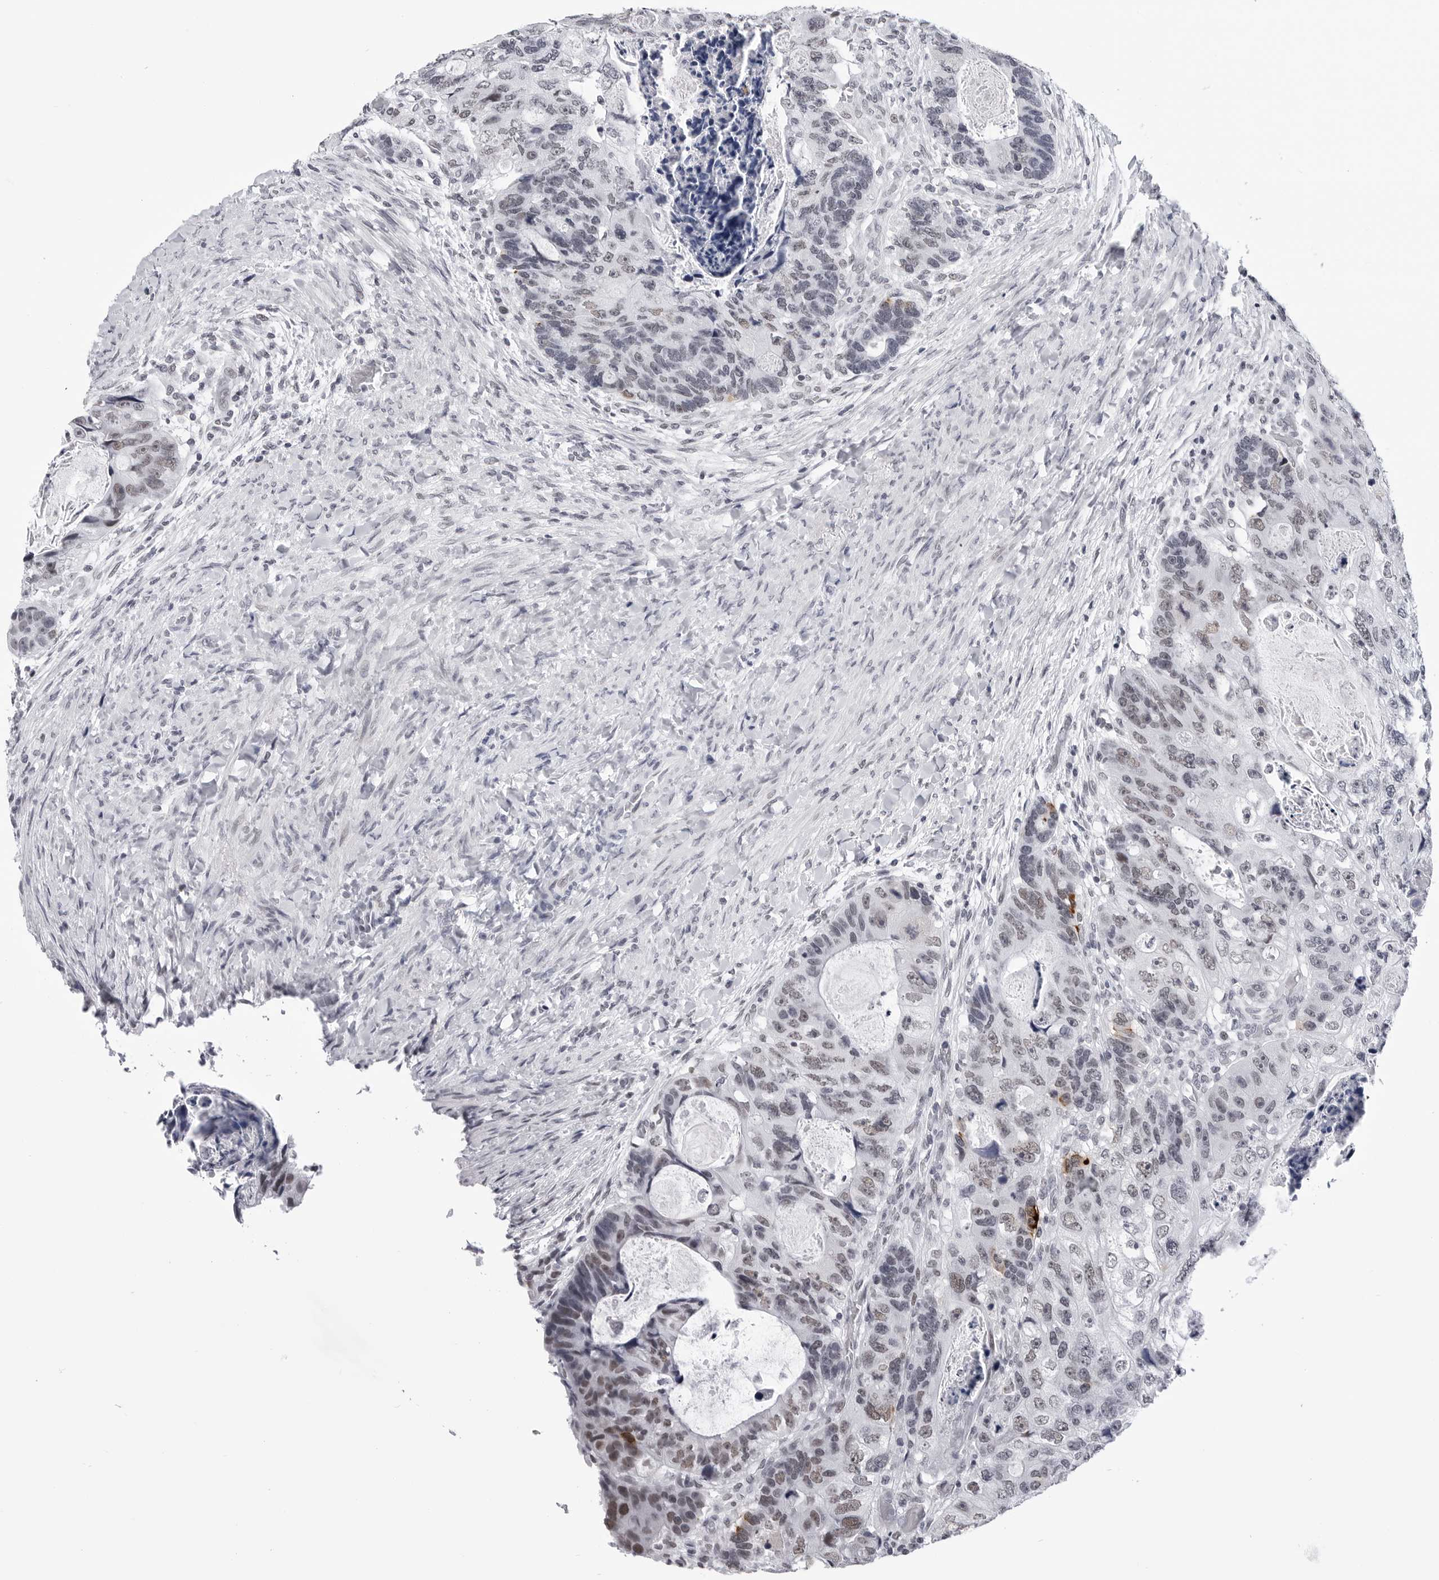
{"staining": {"intensity": "moderate", "quantity": "<25%", "location": "nuclear"}, "tissue": "colorectal cancer", "cell_type": "Tumor cells", "image_type": "cancer", "snomed": [{"axis": "morphology", "description": "Adenocarcinoma, NOS"}, {"axis": "topography", "description": "Rectum"}], "caption": "Immunohistochemical staining of human colorectal adenocarcinoma displays low levels of moderate nuclear expression in approximately <25% of tumor cells.", "gene": "SF3B4", "patient": {"sex": "male", "age": 59}}